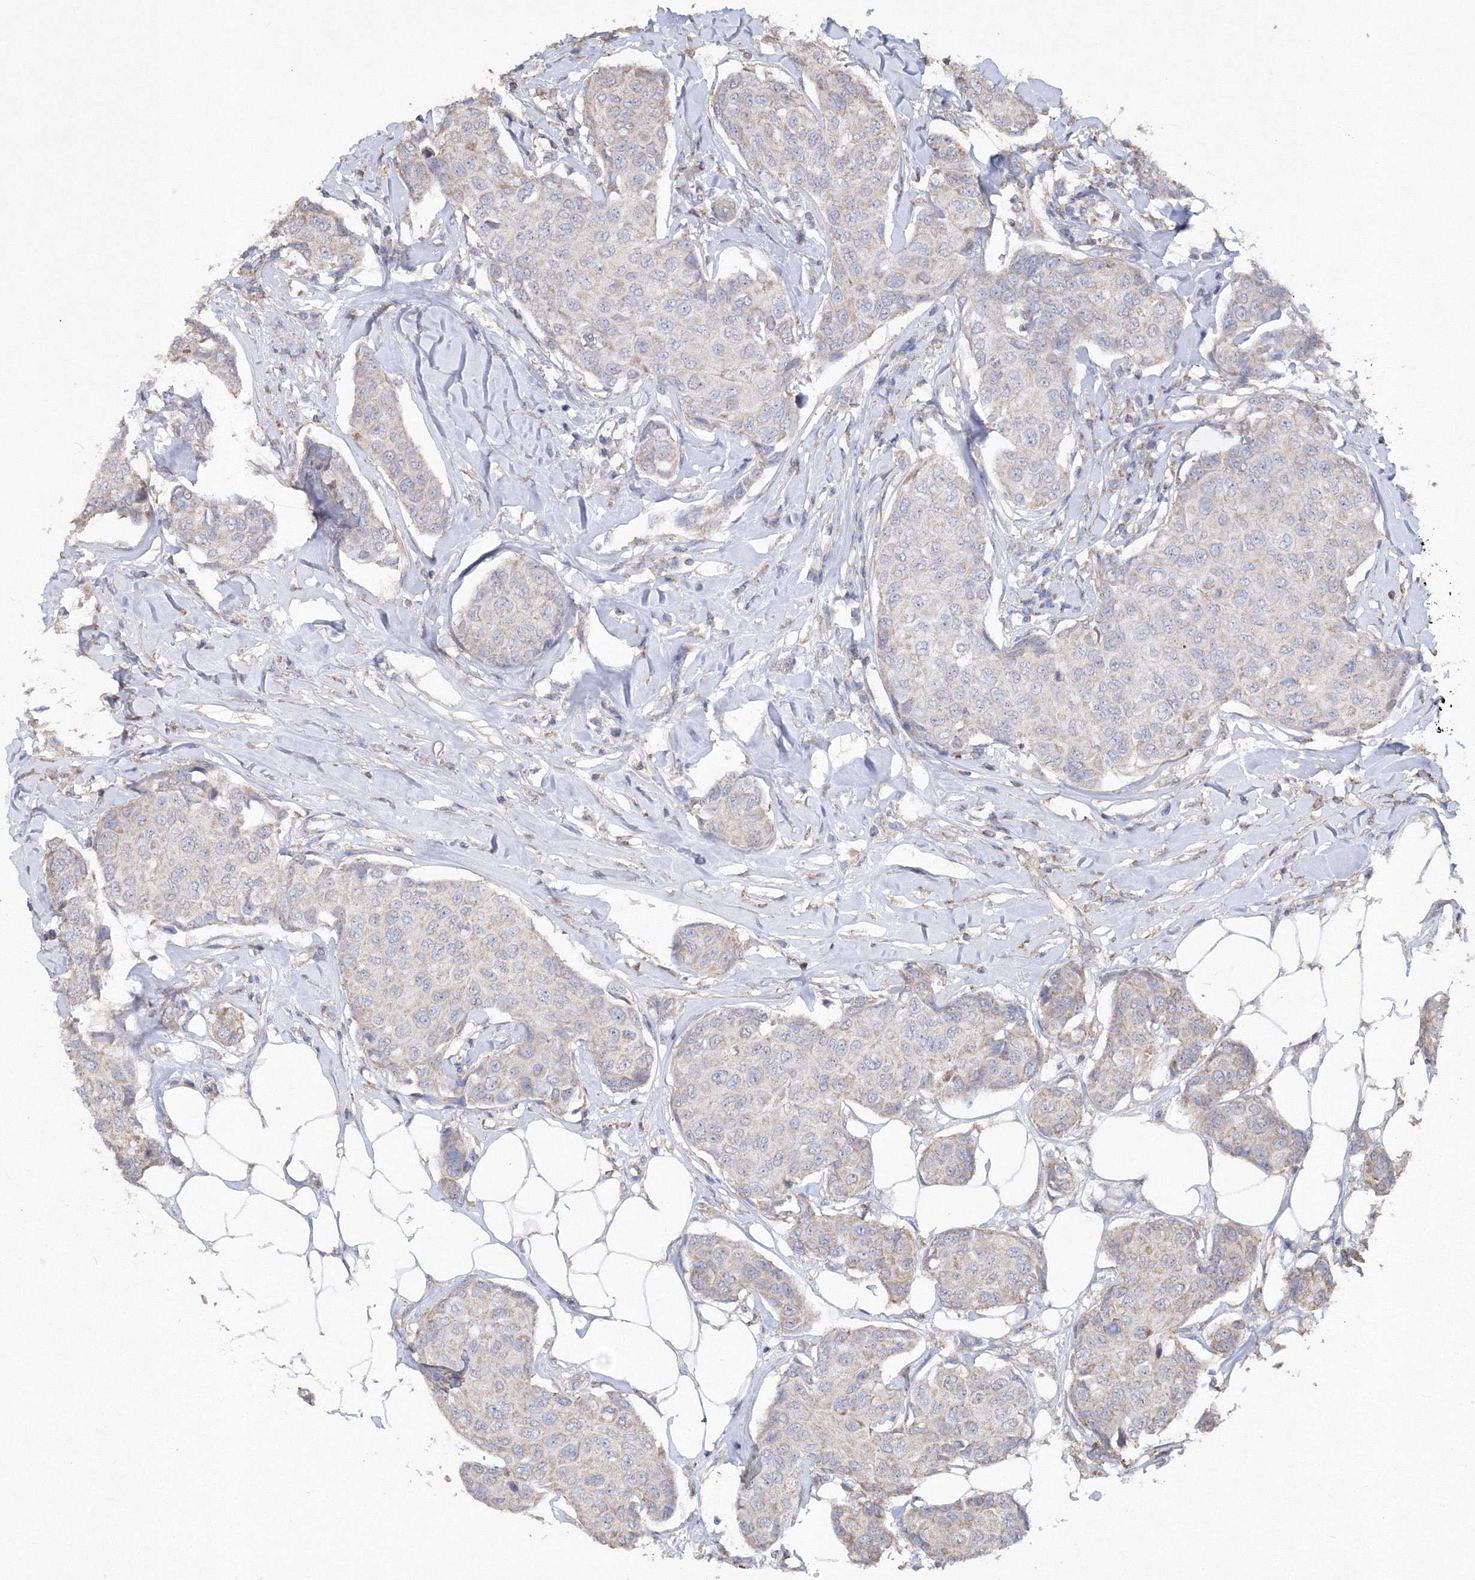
{"staining": {"intensity": "negative", "quantity": "none", "location": "none"}, "tissue": "breast cancer", "cell_type": "Tumor cells", "image_type": "cancer", "snomed": [{"axis": "morphology", "description": "Duct carcinoma"}, {"axis": "topography", "description": "Breast"}], "caption": "Immunohistochemistry micrograph of neoplastic tissue: breast cancer (infiltrating ductal carcinoma) stained with DAB exhibits no significant protein staining in tumor cells.", "gene": "TMEM139", "patient": {"sex": "female", "age": 80}}